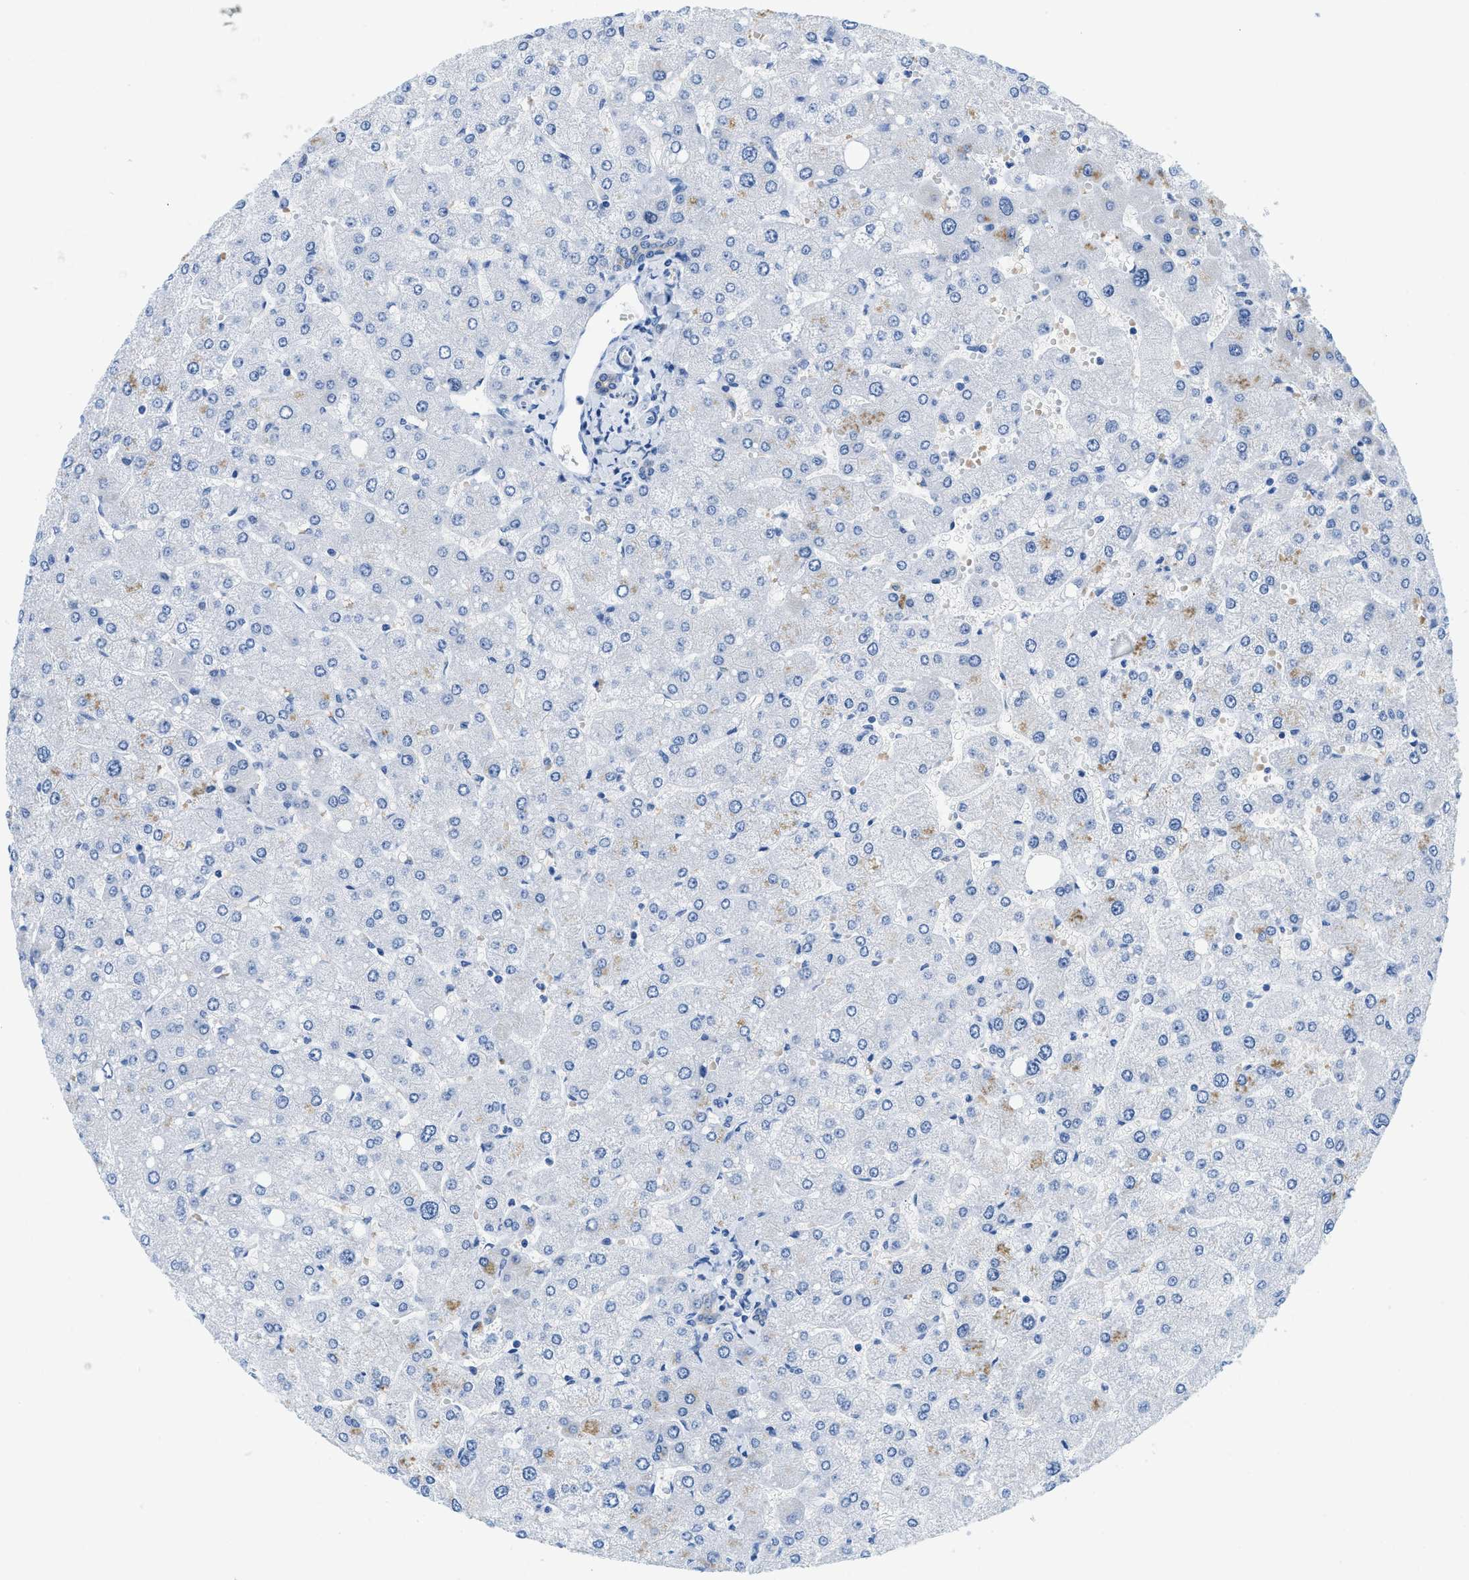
{"staining": {"intensity": "weak", "quantity": "<25%", "location": "cytoplasmic/membranous"}, "tissue": "liver", "cell_type": "Cholangiocytes", "image_type": "normal", "snomed": [{"axis": "morphology", "description": "Normal tissue, NOS"}, {"axis": "topography", "description": "Liver"}], "caption": "This is a histopathology image of immunohistochemistry (IHC) staining of normal liver, which shows no staining in cholangiocytes. (DAB (3,3'-diaminobenzidine) immunohistochemistry (IHC) with hematoxylin counter stain).", "gene": "BPGM", "patient": {"sex": "male", "age": 55}}